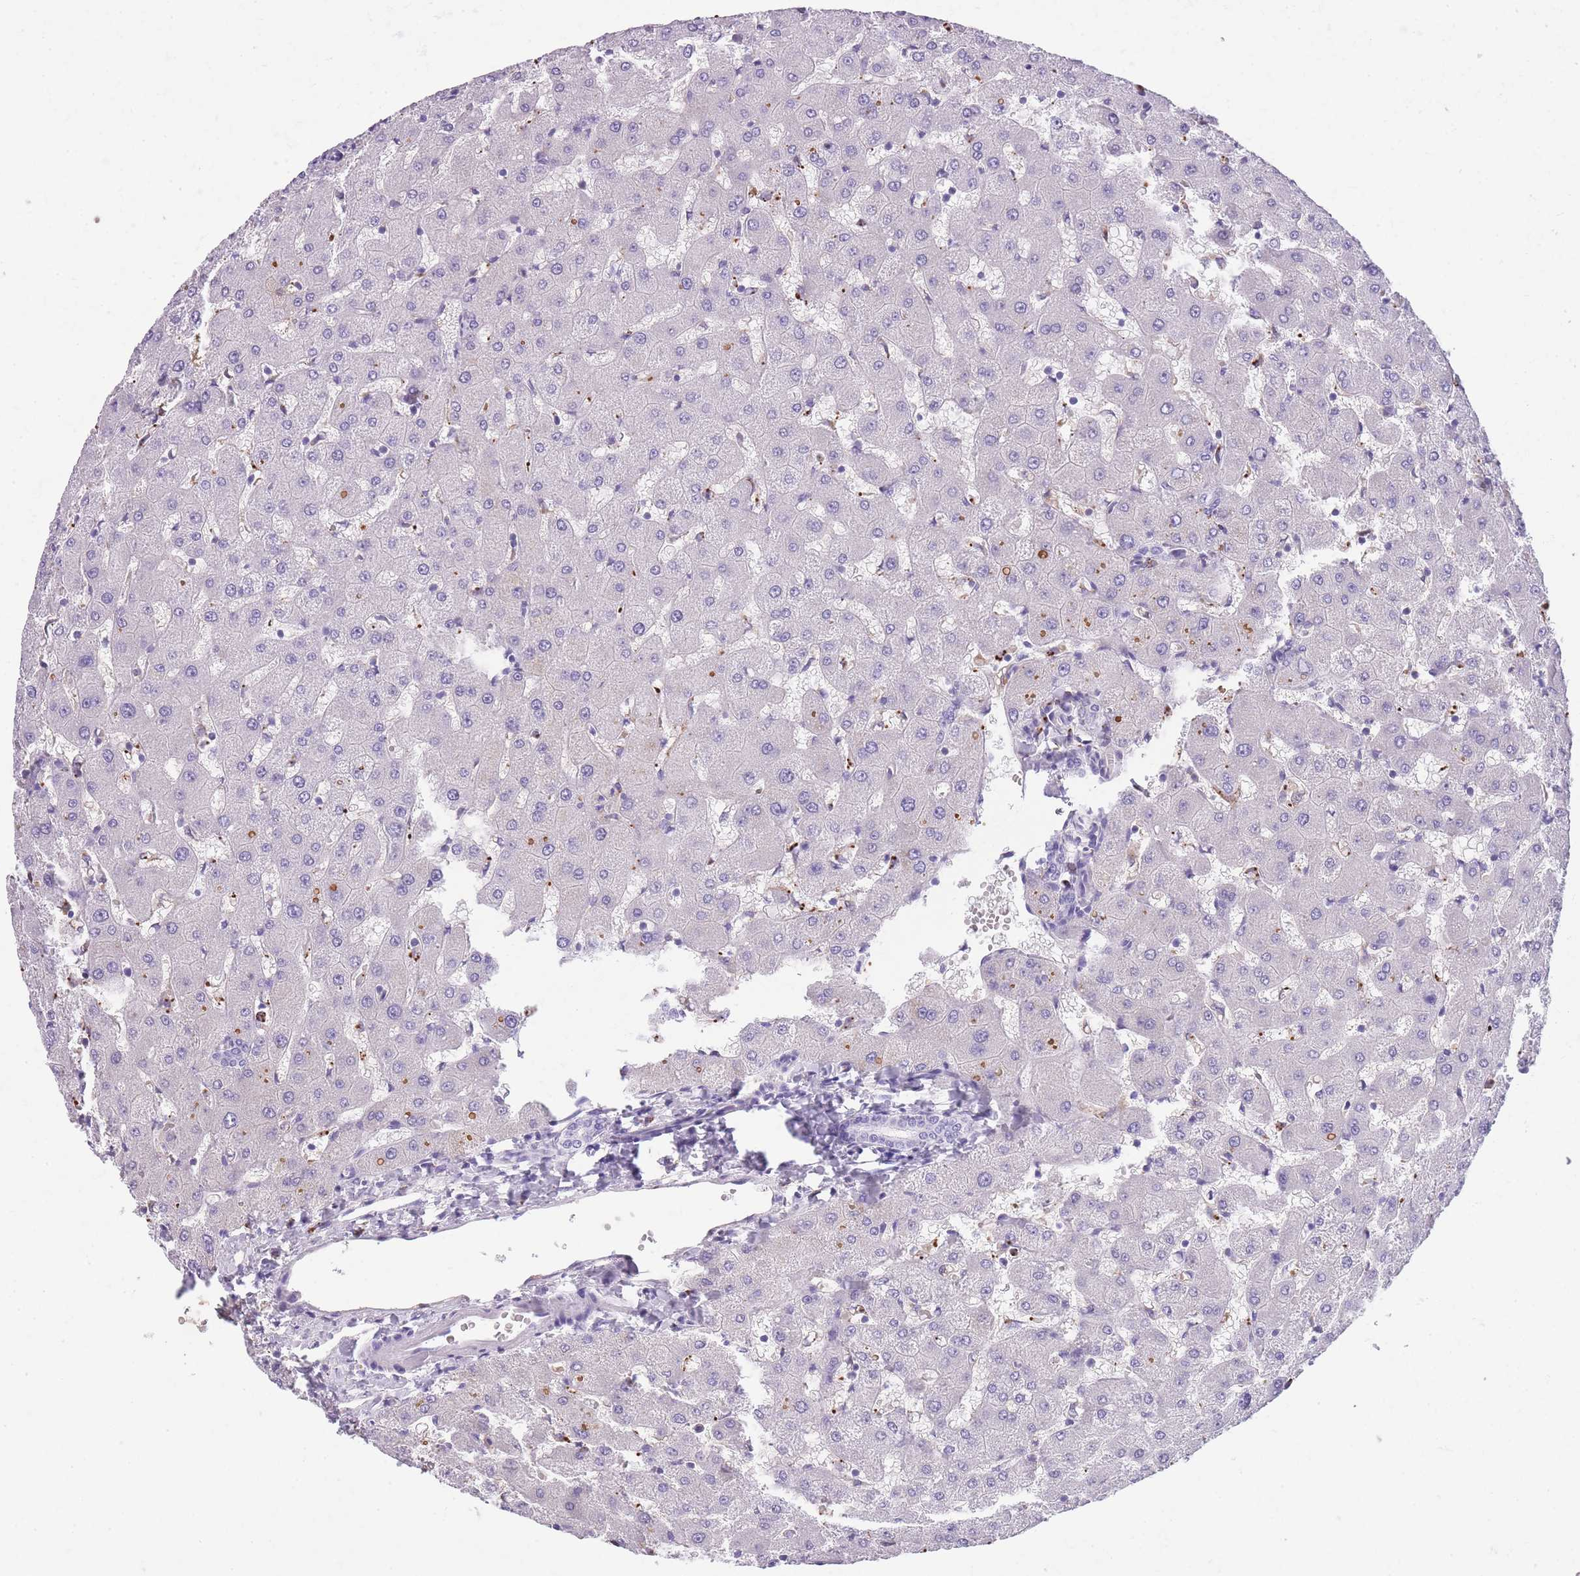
{"staining": {"intensity": "negative", "quantity": "none", "location": "none"}, "tissue": "liver", "cell_type": "Cholangiocytes", "image_type": "normal", "snomed": [{"axis": "morphology", "description": "Normal tissue, NOS"}, {"axis": "topography", "description": "Liver"}], "caption": "Photomicrograph shows no protein staining in cholangiocytes of unremarkable liver. (DAB immunohistochemistry visualized using brightfield microscopy, high magnification).", "gene": "GNAT1", "patient": {"sex": "female", "age": 63}}